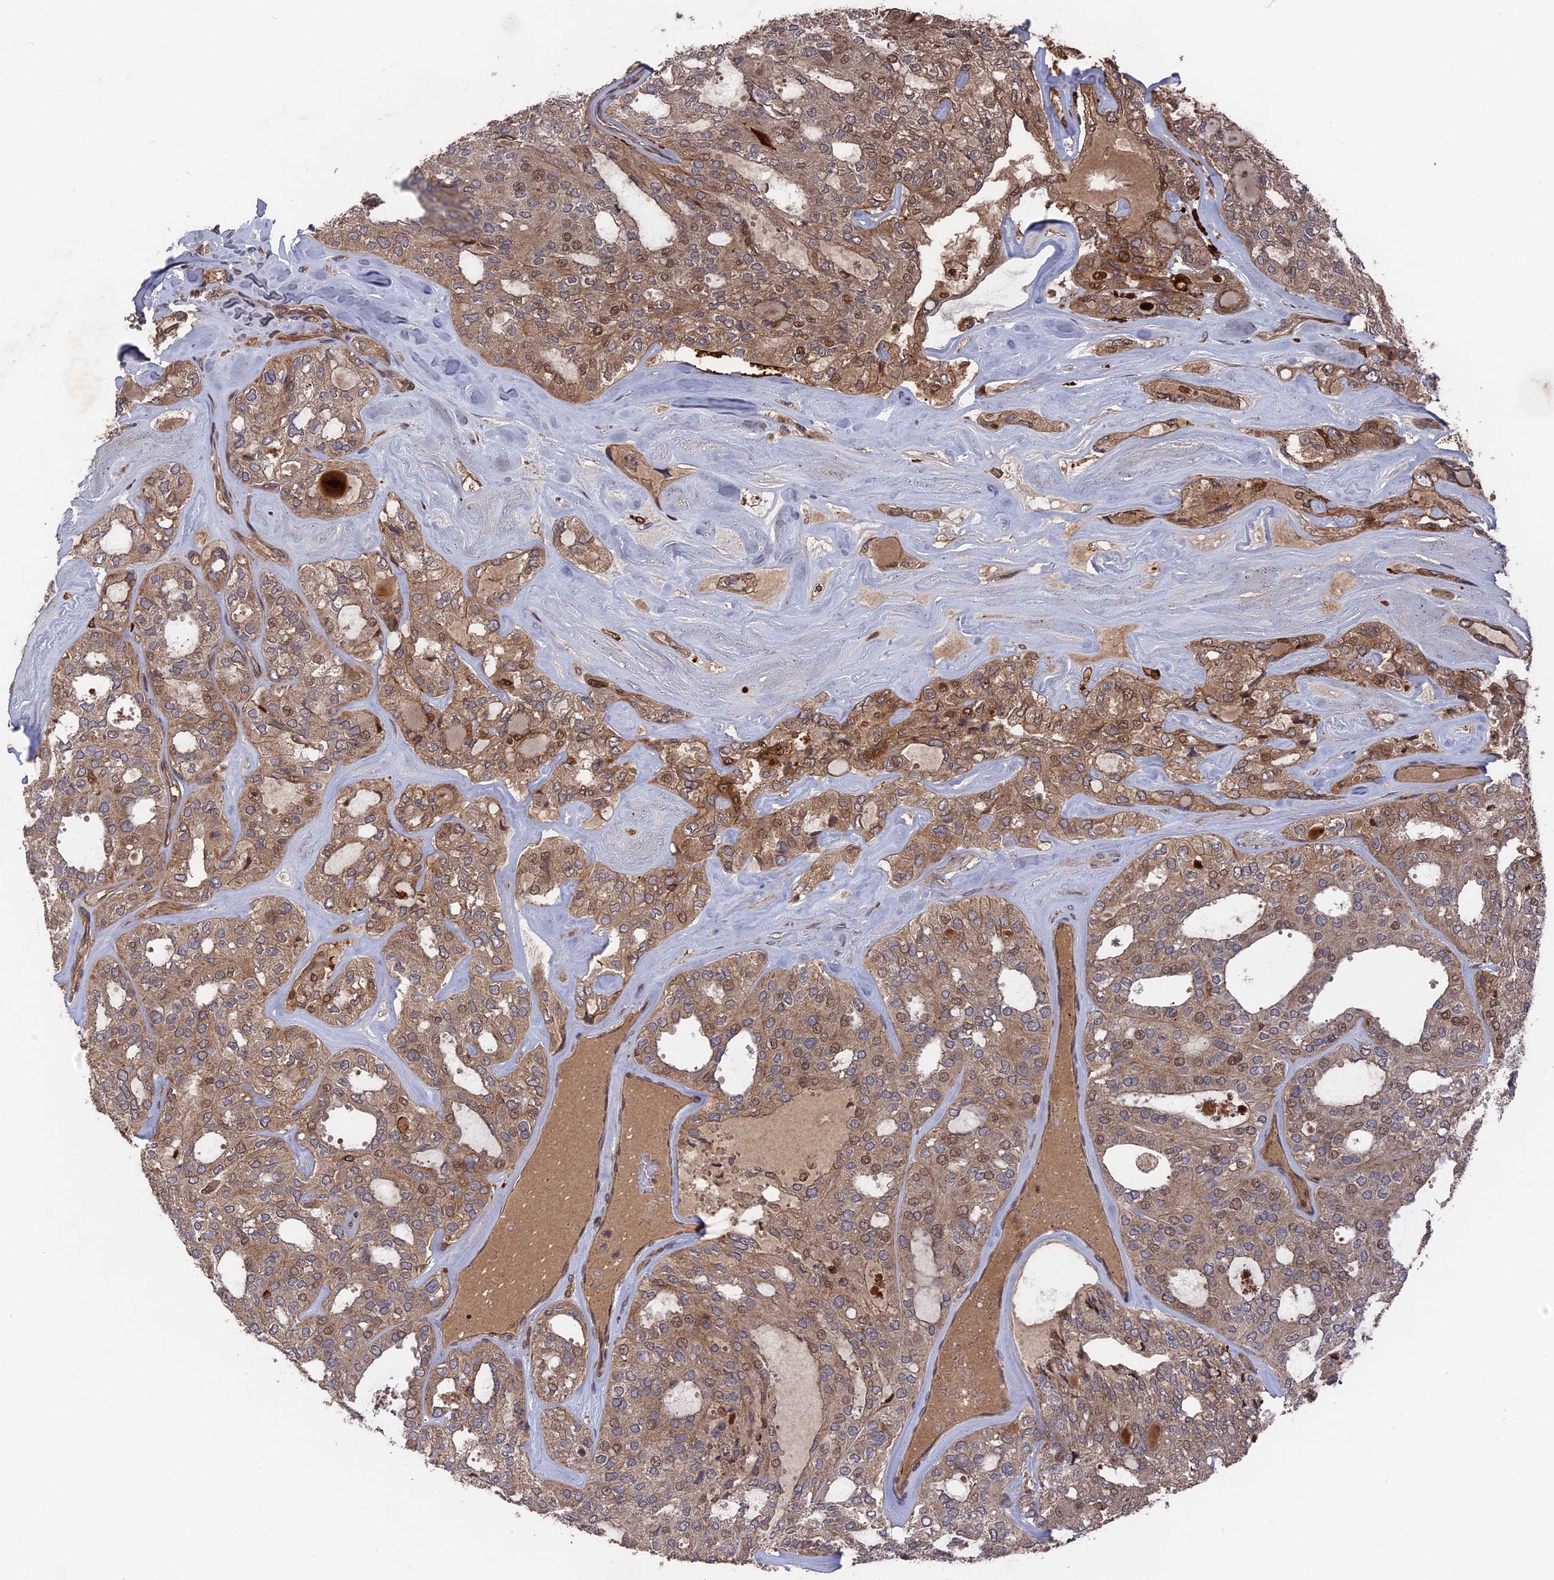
{"staining": {"intensity": "moderate", "quantity": ">75%", "location": "cytoplasmic/membranous,nuclear"}, "tissue": "thyroid cancer", "cell_type": "Tumor cells", "image_type": "cancer", "snomed": [{"axis": "morphology", "description": "Follicular adenoma carcinoma, NOS"}, {"axis": "topography", "description": "Thyroid gland"}], "caption": "Approximately >75% of tumor cells in human thyroid follicular adenoma carcinoma show moderate cytoplasmic/membranous and nuclear protein staining as visualized by brown immunohistochemical staining.", "gene": "DEF8", "patient": {"sex": "male", "age": 75}}